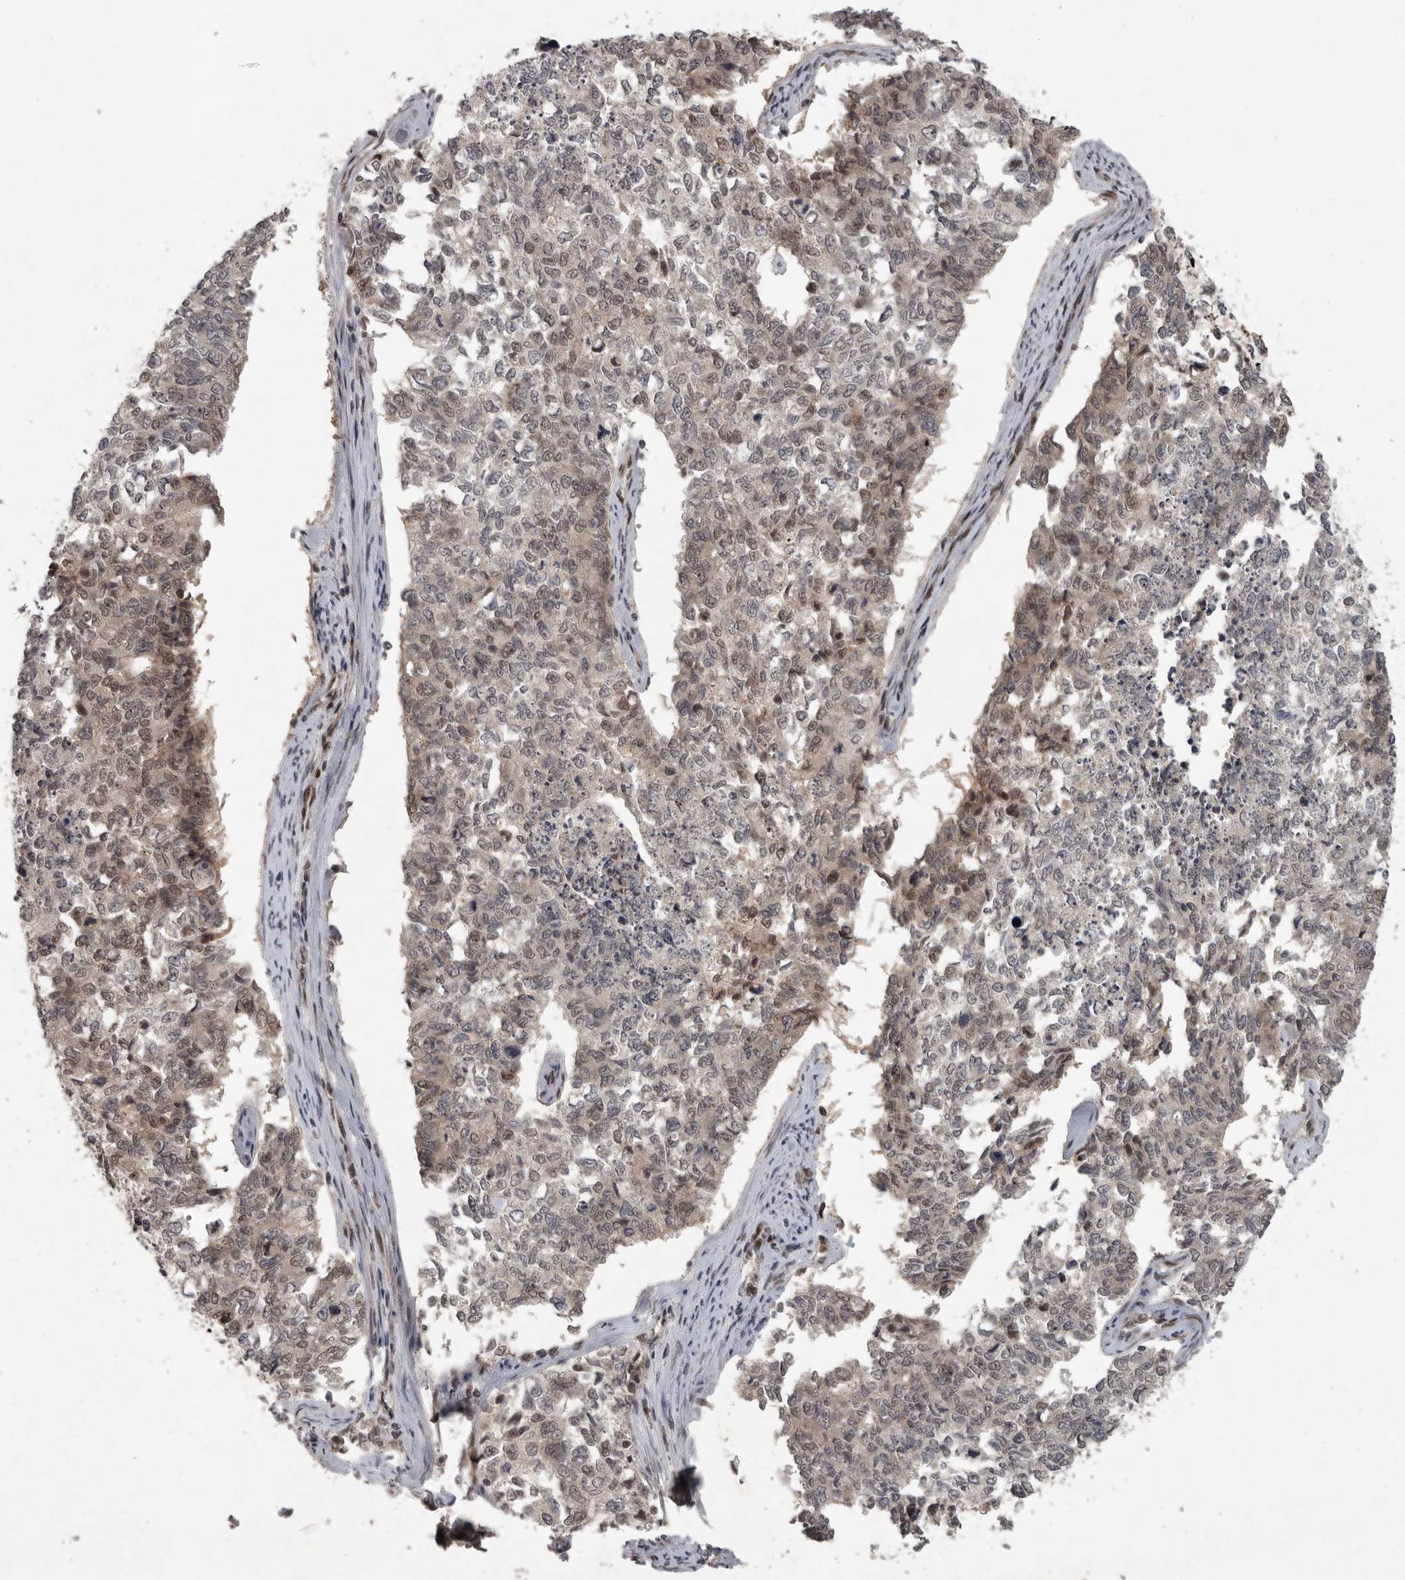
{"staining": {"intensity": "weak", "quantity": "<25%", "location": "cytoplasmic/membranous,nuclear"}, "tissue": "cervical cancer", "cell_type": "Tumor cells", "image_type": "cancer", "snomed": [{"axis": "morphology", "description": "Squamous cell carcinoma, NOS"}, {"axis": "topography", "description": "Cervix"}], "caption": "DAB (3,3'-diaminobenzidine) immunohistochemical staining of cervical squamous cell carcinoma reveals no significant positivity in tumor cells. (DAB immunohistochemistry with hematoxylin counter stain).", "gene": "CDC27", "patient": {"sex": "female", "age": 63}}